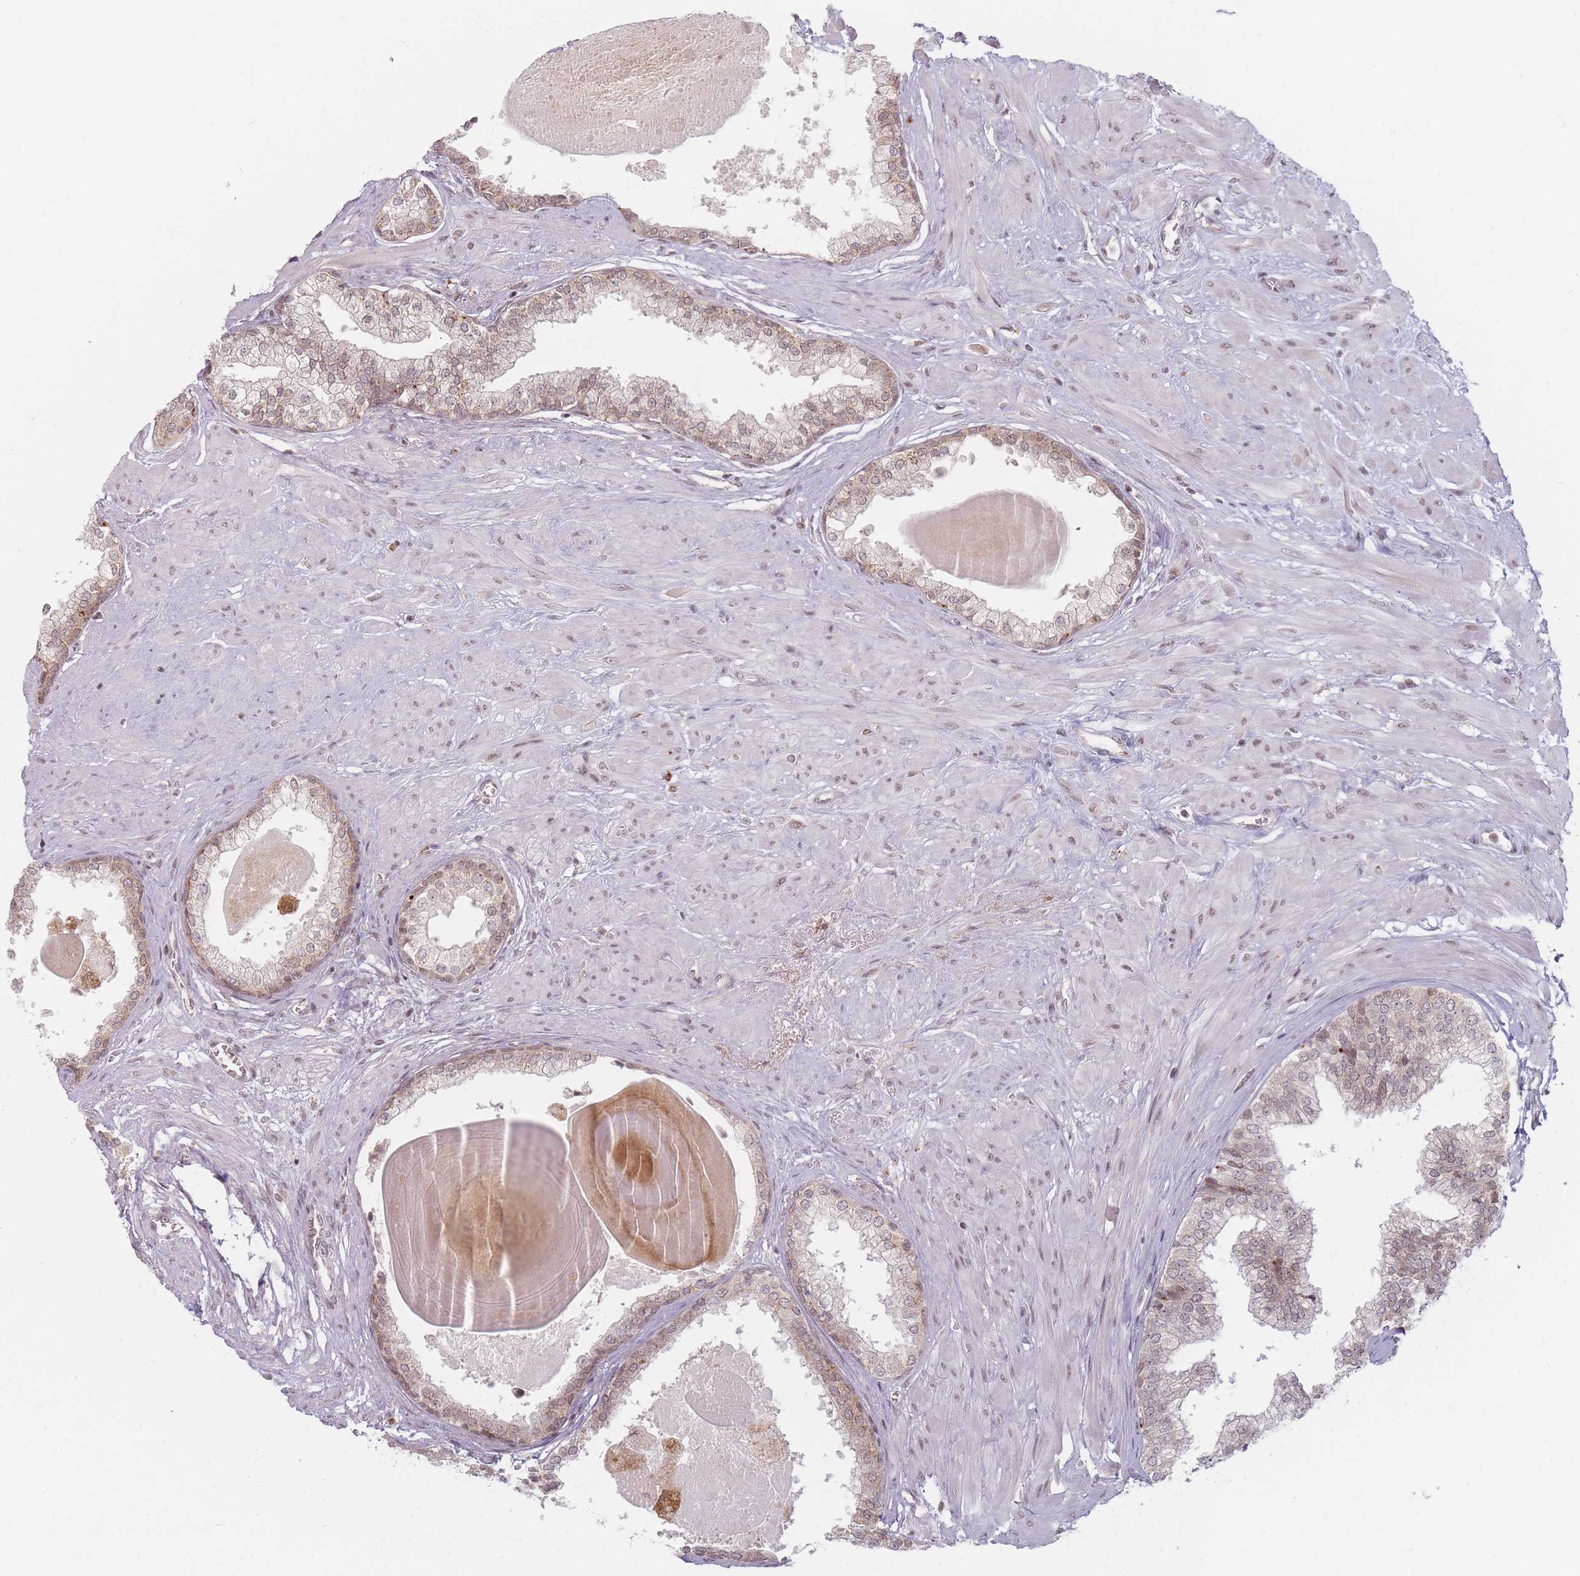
{"staining": {"intensity": "weak", "quantity": ">75%", "location": "cytoplasmic/membranous,nuclear"}, "tissue": "prostate", "cell_type": "Glandular cells", "image_type": "normal", "snomed": [{"axis": "morphology", "description": "Normal tissue, NOS"}, {"axis": "topography", "description": "Prostate"}], "caption": "Prostate stained with immunohistochemistry displays weak cytoplasmic/membranous,nuclear positivity in about >75% of glandular cells. (DAB (3,3'-diaminobenzidine) = brown stain, brightfield microscopy at high magnification).", "gene": "SPATA45", "patient": {"sex": "male", "age": 57}}